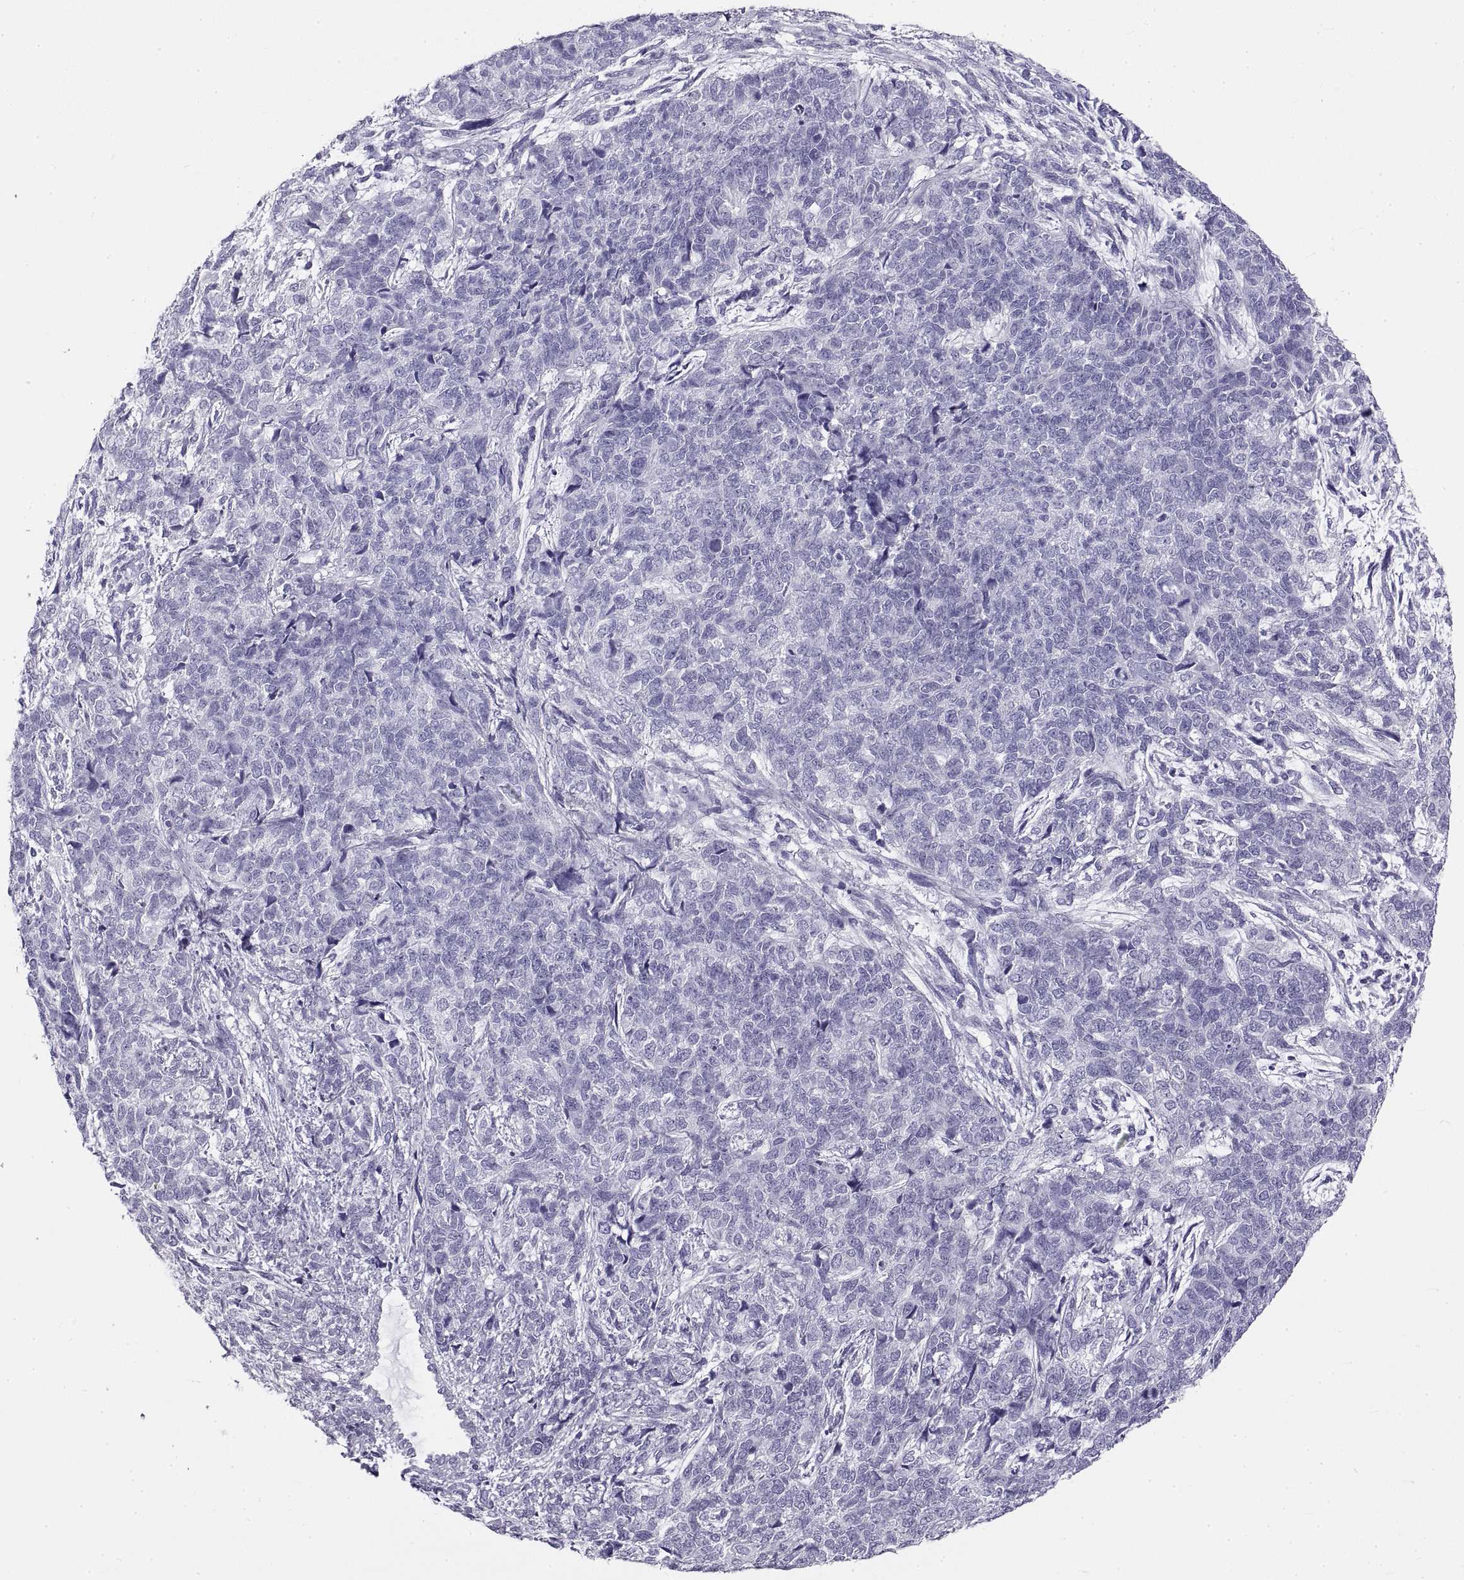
{"staining": {"intensity": "negative", "quantity": "none", "location": "none"}, "tissue": "cervical cancer", "cell_type": "Tumor cells", "image_type": "cancer", "snomed": [{"axis": "morphology", "description": "Squamous cell carcinoma, NOS"}, {"axis": "topography", "description": "Cervix"}], "caption": "Cervical cancer (squamous cell carcinoma) was stained to show a protein in brown. There is no significant positivity in tumor cells. Nuclei are stained in blue.", "gene": "RLBP1", "patient": {"sex": "female", "age": 63}}